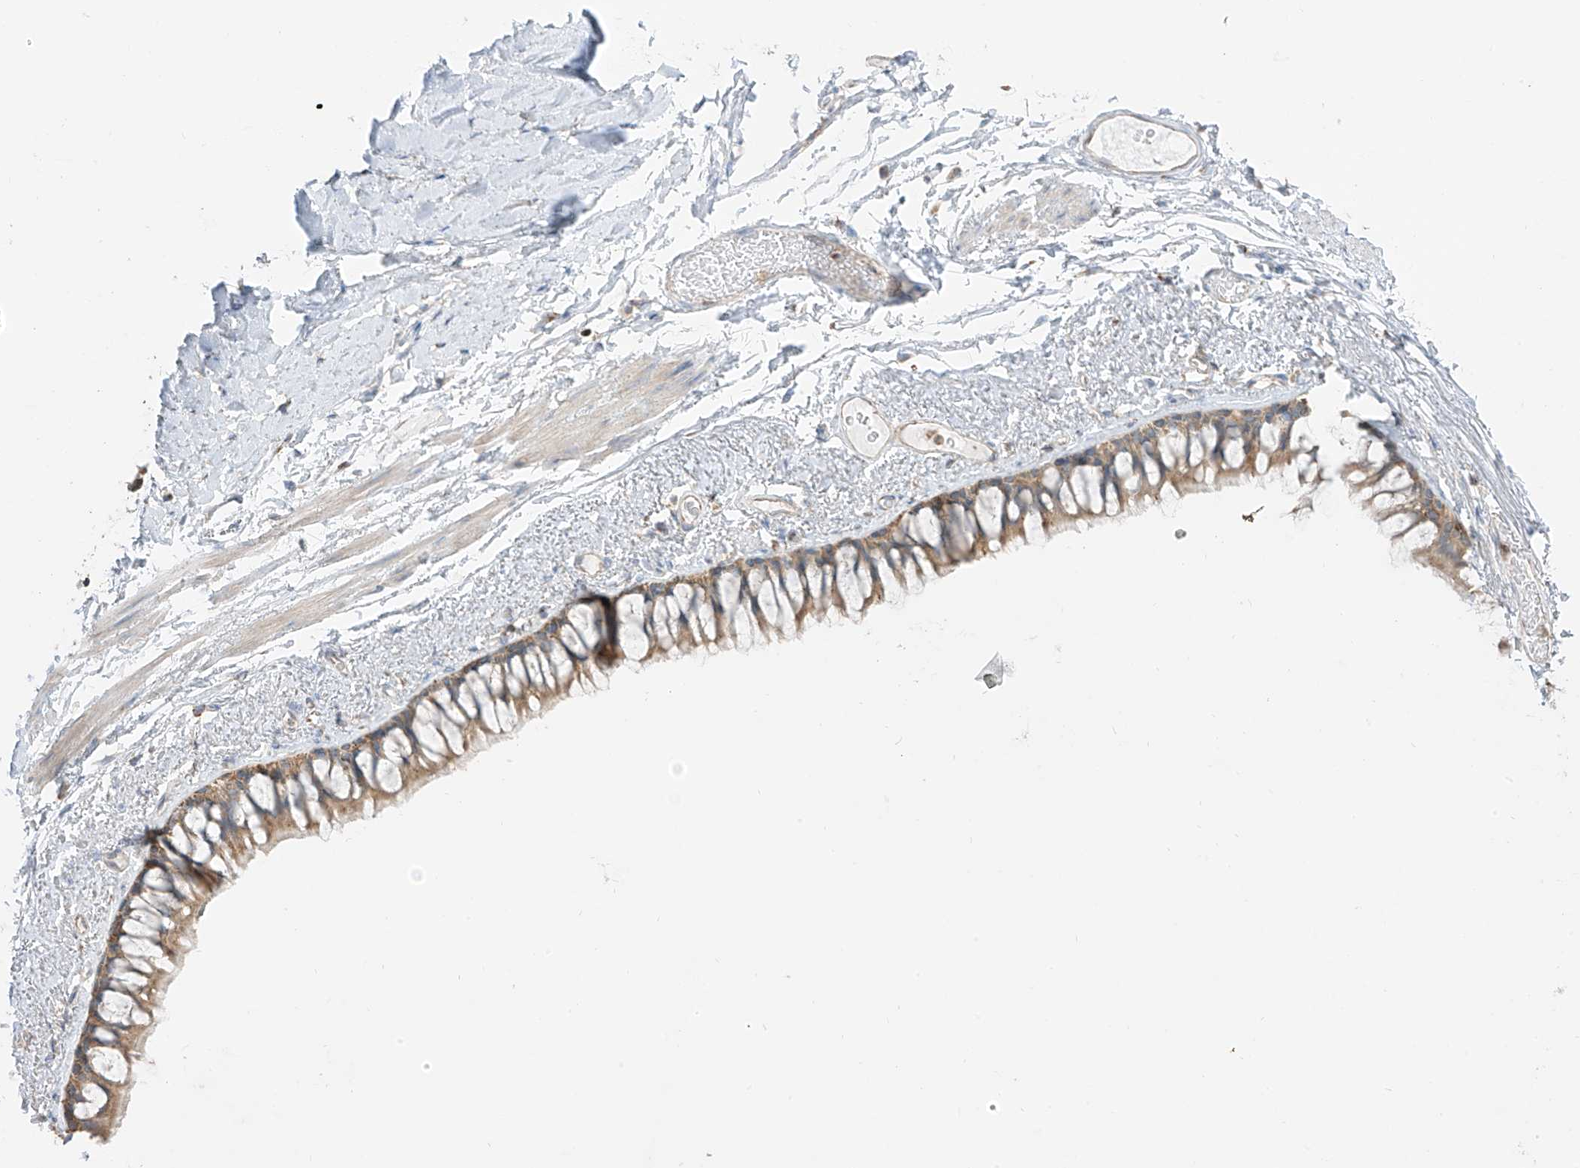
{"staining": {"intensity": "weak", "quantity": ">75%", "location": "cytoplasmic/membranous"}, "tissue": "bronchus", "cell_type": "Respiratory epithelial cells", "image_type": "normal", "snomed": [{"axis": "morphology", "description": "Normal tissue, NOS"}, {"axis": "topography", "description": "Cartilage tissue"}, {"axis": "topography", "description": "Bronchus"}], "caption": "DAB immunohistochemical staining of benign bronchus shows weak cytoplasmic/membranous protein expression in about >75% of respiratory epithelial cells. The staining was performed using DAB to visualize the protein expression in brown, while the nuclei were stained in blue with hematoxylin (Magnification: 20x).", "gene": "ETHE1", "patient": {"sex": "female", "age": 73}}